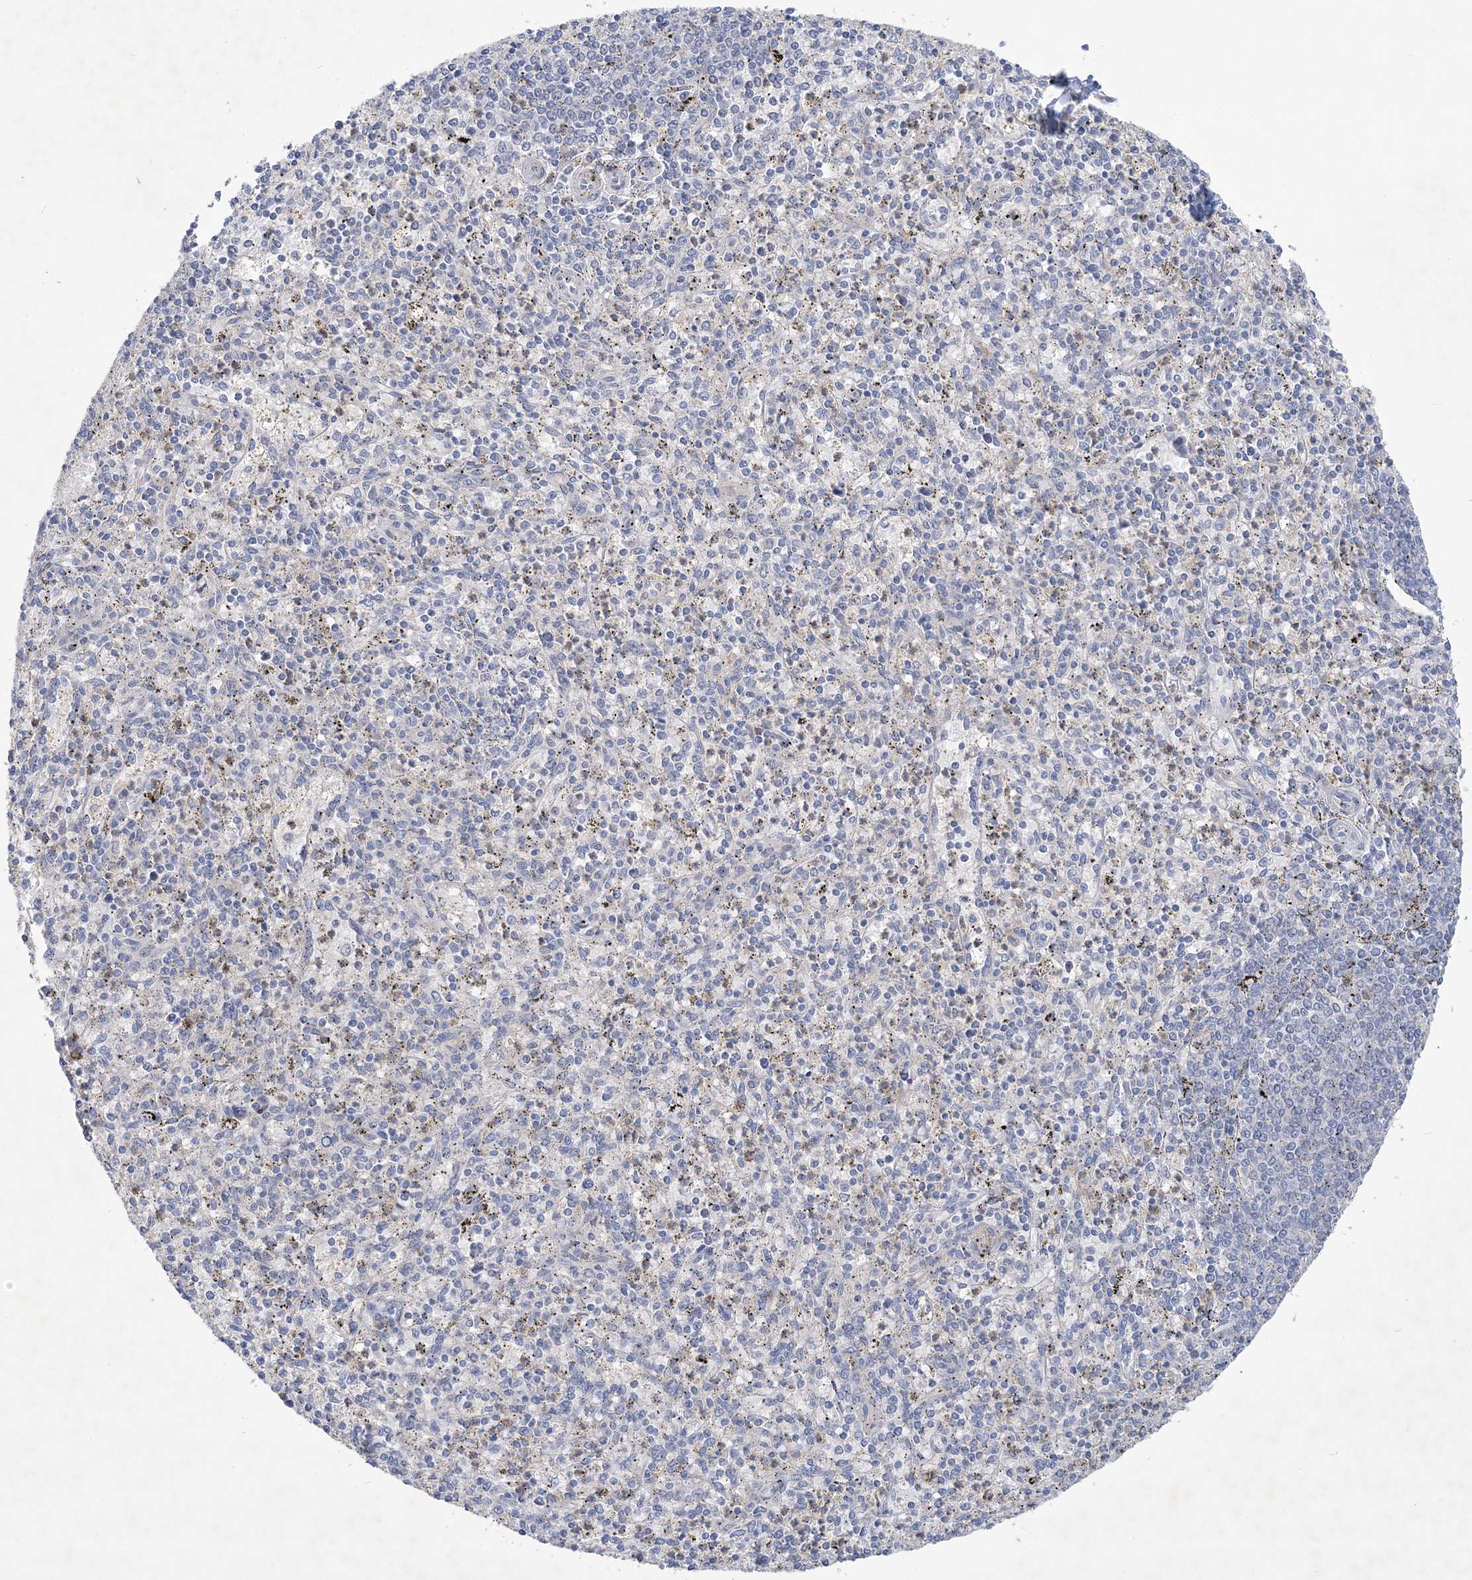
{"staining": {"intensity": "negative", "quantity": "none", "location": "none"}, "tissue": "spleen", "cell_type": "Cells in red pulp", "image_type": "normal", "snomed": [{"axis": "morphology", "description": "Normal tissue, NOS"}, {"axis": "topography", "description": "Spleen"}], "caption": "Spleen stained for a protein using IHC displays no positivity cells in red pulp.", "gene": "ANKRD35", "patient": {"sex": "male", "age": 72}}